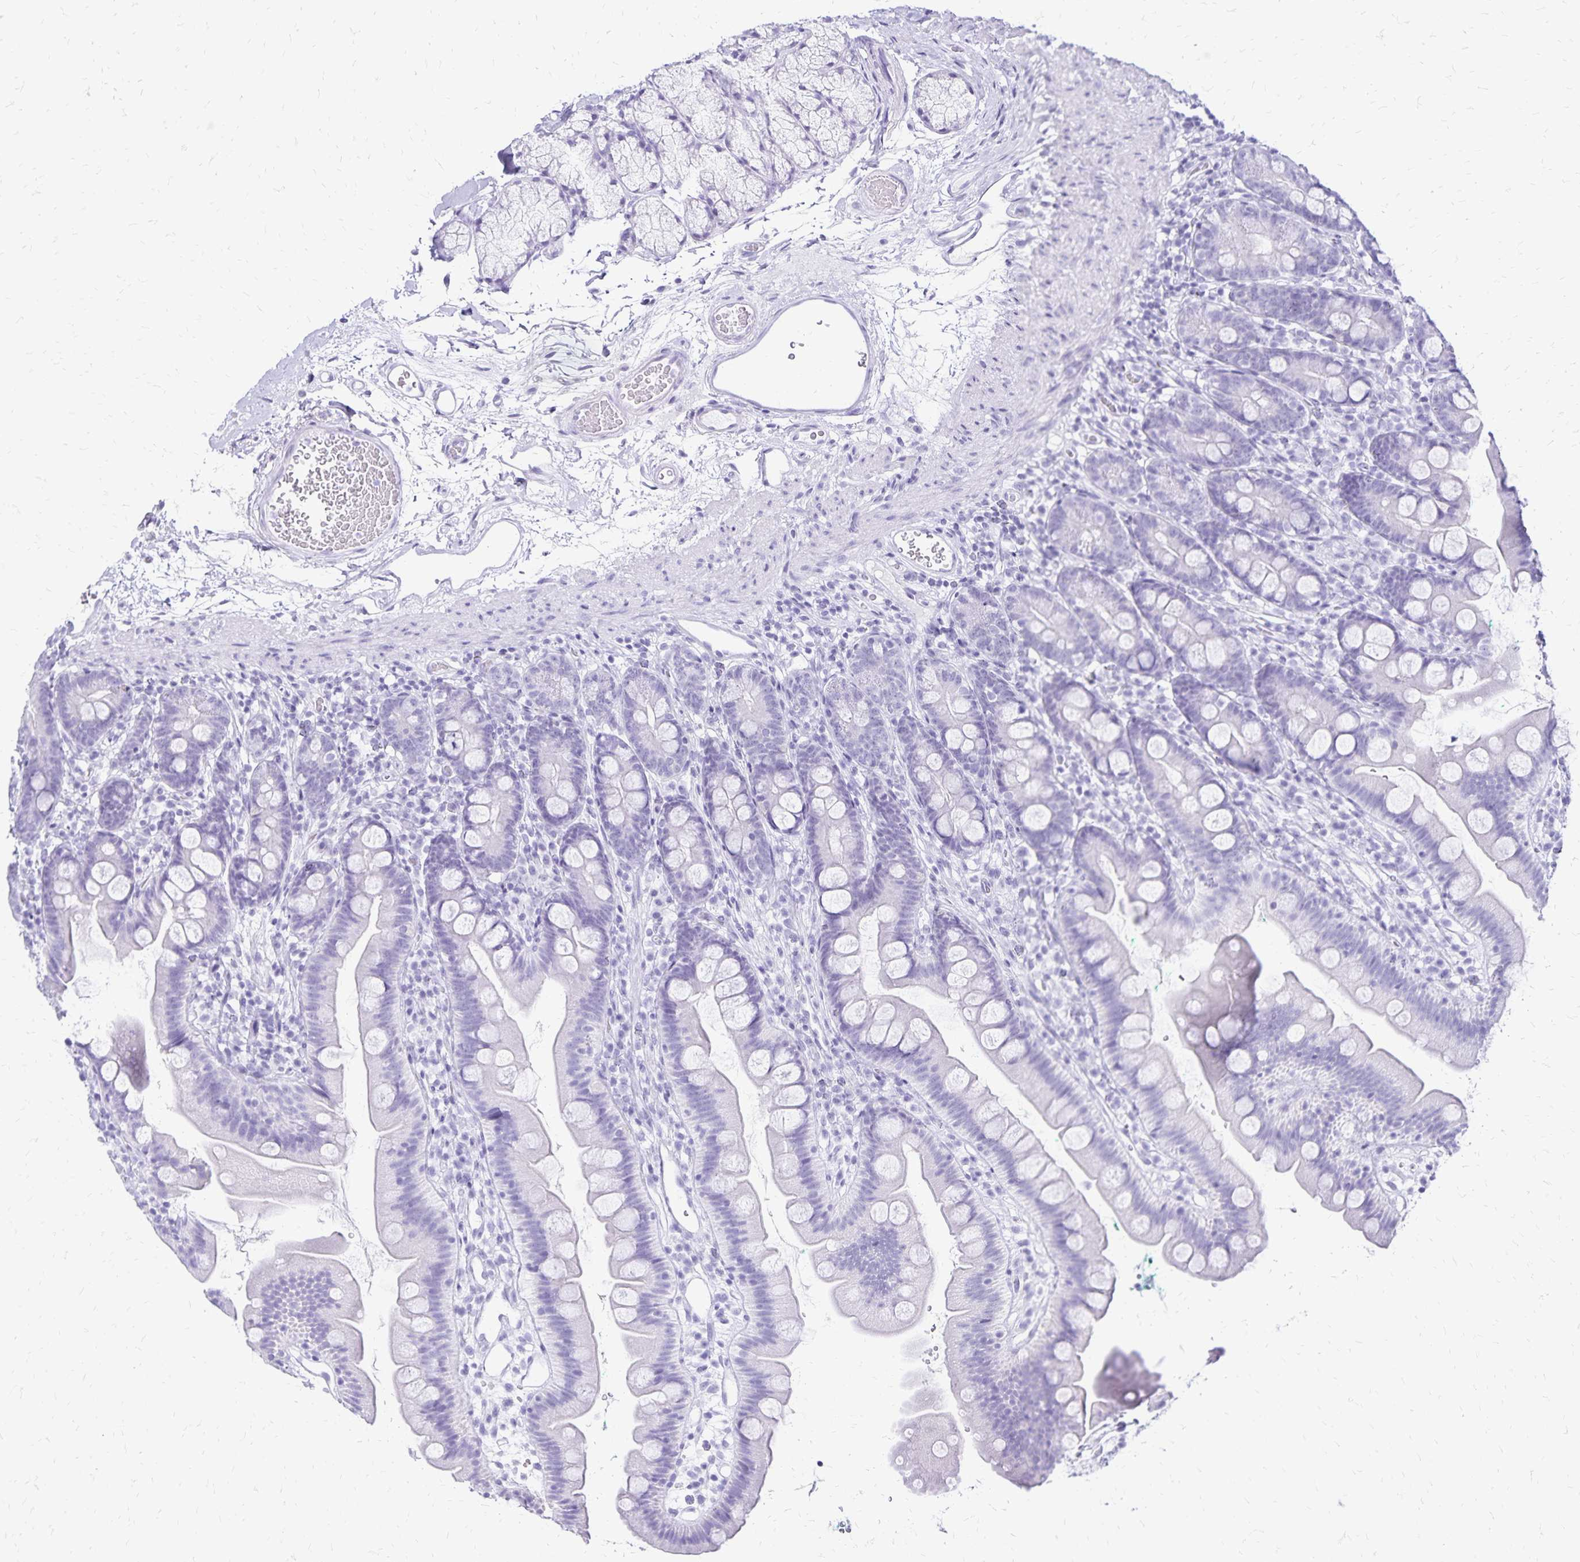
{"staining": {"intensity": "negative", "quantity": "none", "location": "none"}, "tissue": "duodenum", "cell_type": "Glandular cells", "image_type": "normal", "snomed": [{"axis": "morphology", "description": "Normal tissue, NOS"}, {"axis": "topography", "description": "Duodenum"}], "caption": "Immunohistochemistry photomicrograph of unremarkable human duodenum stained for a protein (brown), which demonstrates no staining in glandular cells. (DAB IHC visualized using brightfield microscopy, high magnification).", "gene": "LIN28B", "patient": {"sex": "female", "age": 67}}